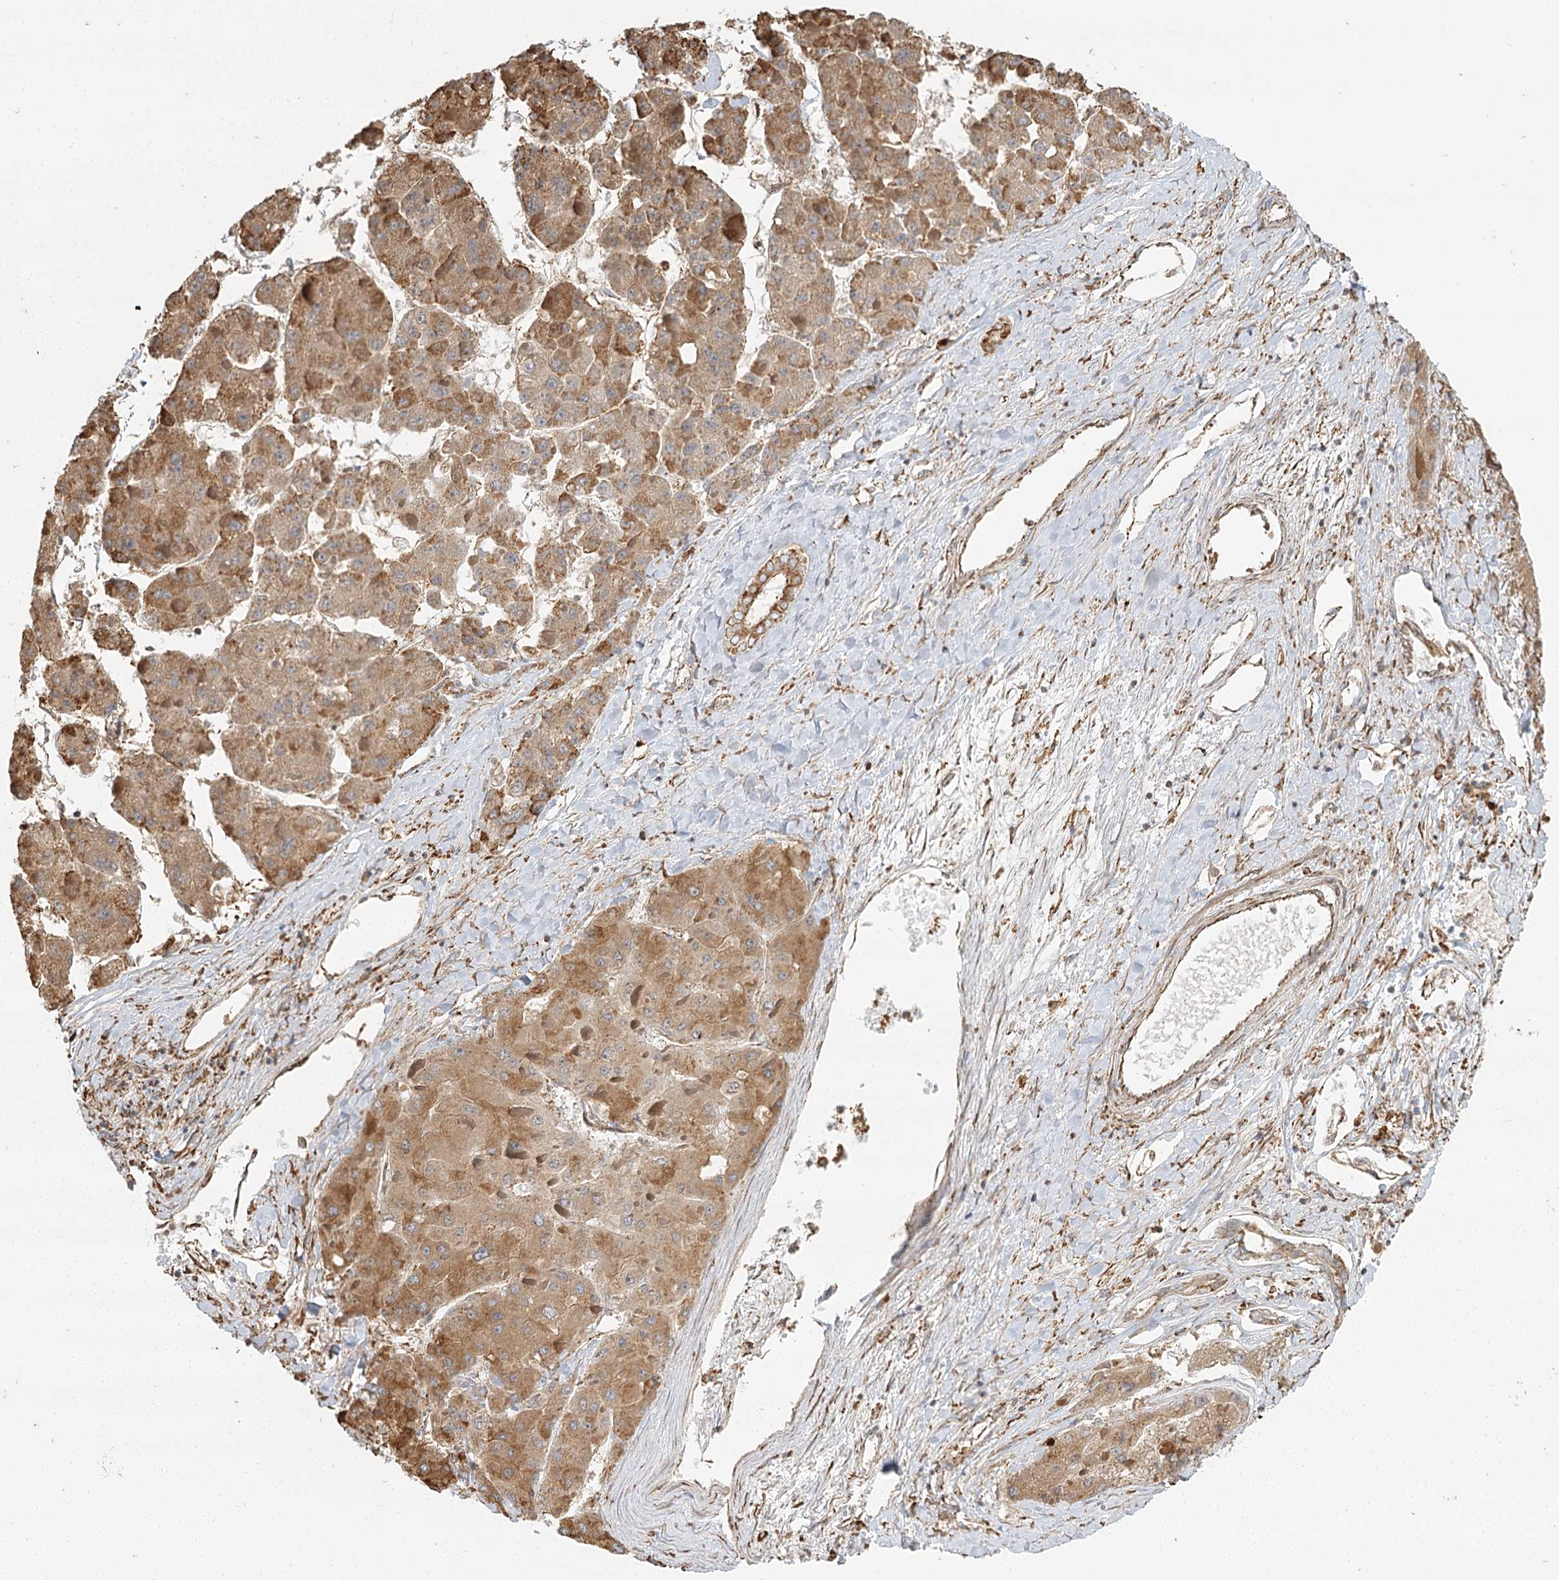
{"staining": {"intensity": "moderate", "quantity": ">75%", "location": "cytoplasmic/membranous"}, "tissue": "liver cancer", "cell_type": "Tumor cells", "image_type": "cancer", "snomed": [{"axis": "morphology", "description": "Carcinoma, Hepatocellular, NOS"}, {"axis": "topography", "description": "Liver"}], "caption": "Immunohistochemical staining of hepatocellular carcinoma (liver) reveals medium levels of moderate cytoplasmic/membranous protein positivity in about >75% of tumor cells. (Brightfield microscopy of DAB IHC at high magnification).", "gene": "TAS1R1", "patient": {"sex": "female", "age": 73}}